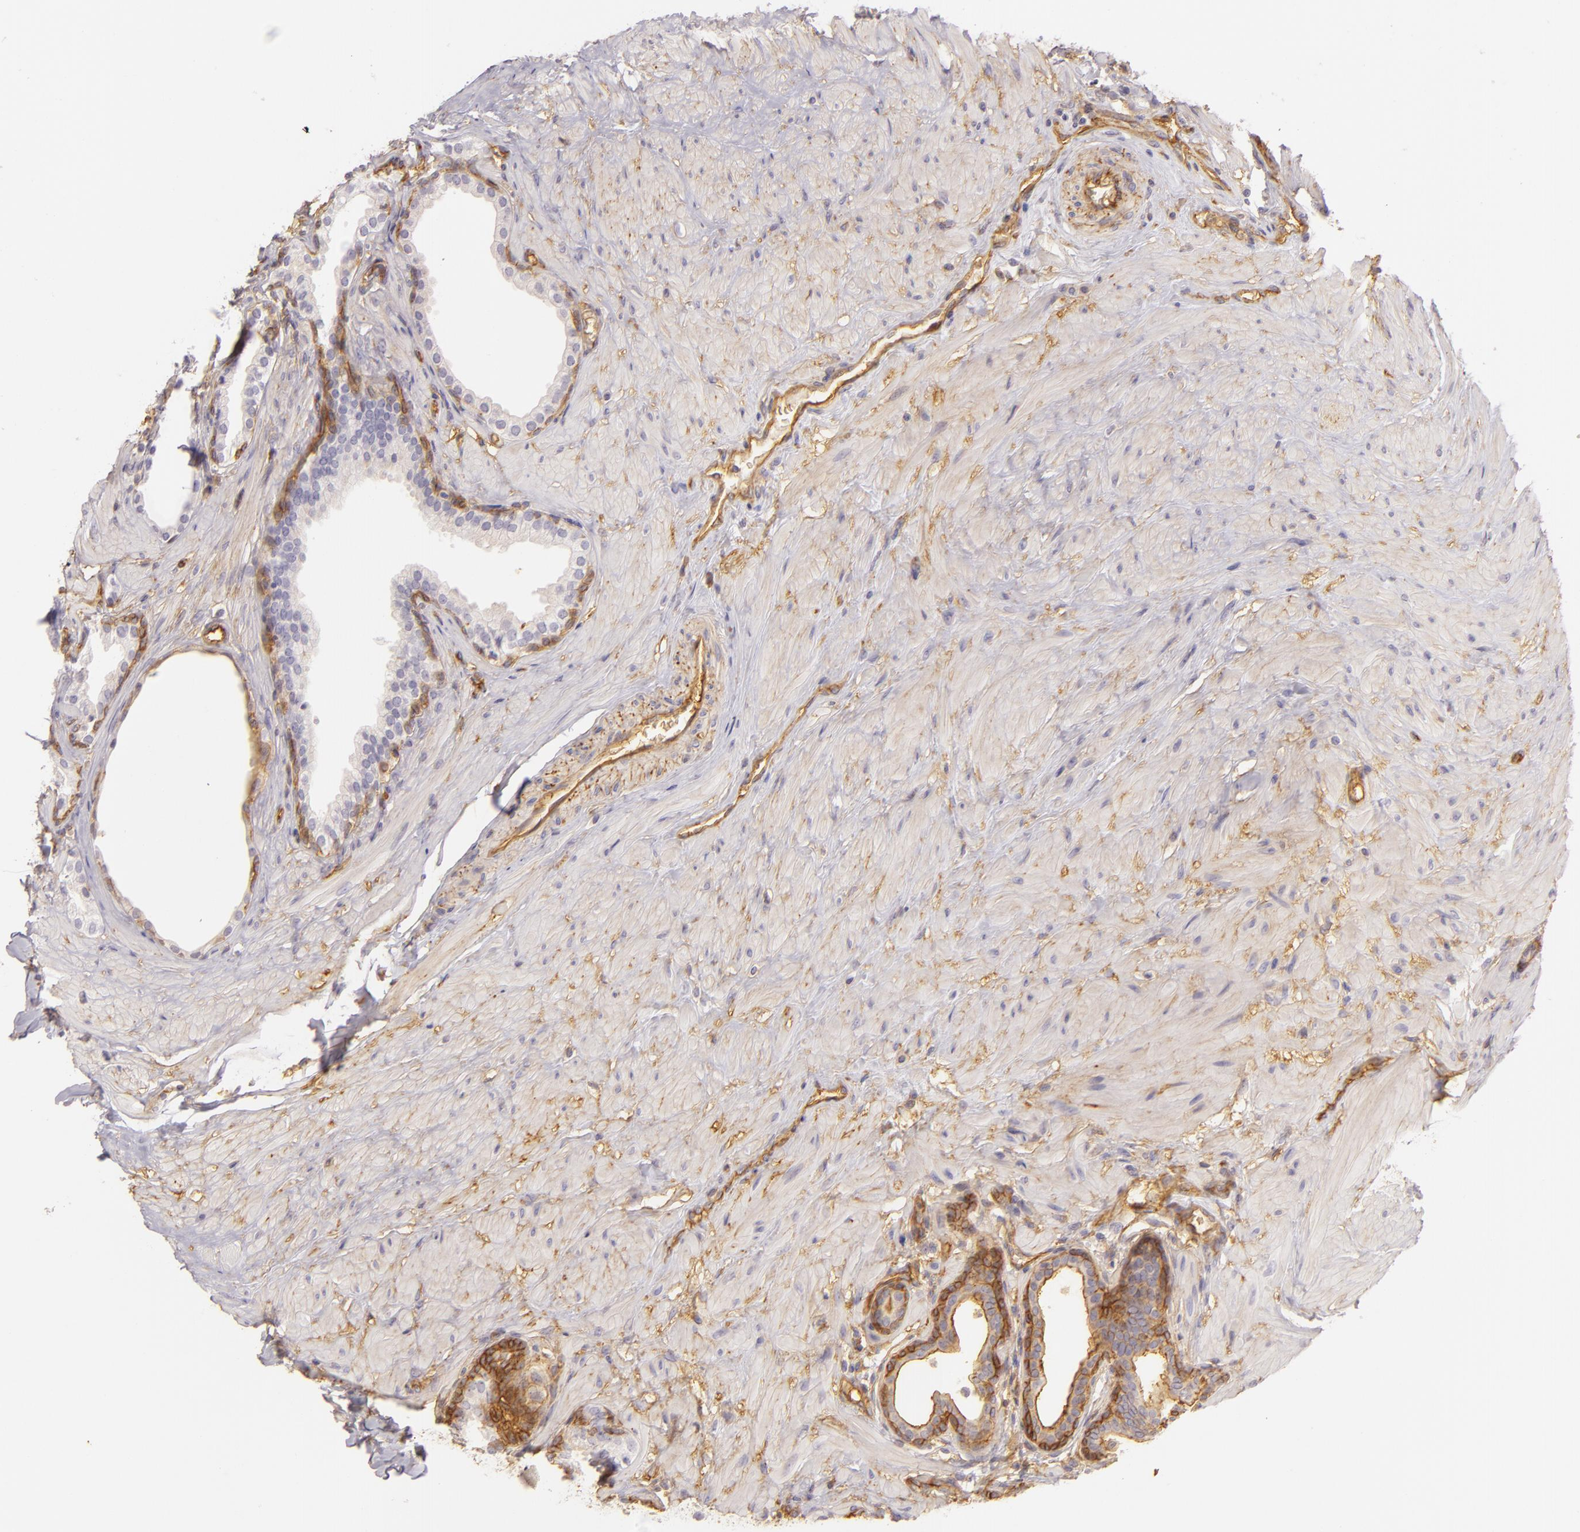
{"staining": {"intensity": "moderate", "quantity": "<25%", "location": "cytoplasmic/membranous"}, "tissue": "prostate", "cell_type": "Glandular cells", "image_type": "normal", "snomed": [{"axis": "morphology", "description": "Normal tissue, NOS"}, {"axis": "topography", "description": "Prostate"}], "caption": "This photomicrograph demonstrates immunohistochemistry staining of unremarkable prostate, with low moderate cytoplasmic/membranous positivity in about <25% of glandular cells.", "gene": "CD59", "patient": {"sex": "male", "age": 64}}